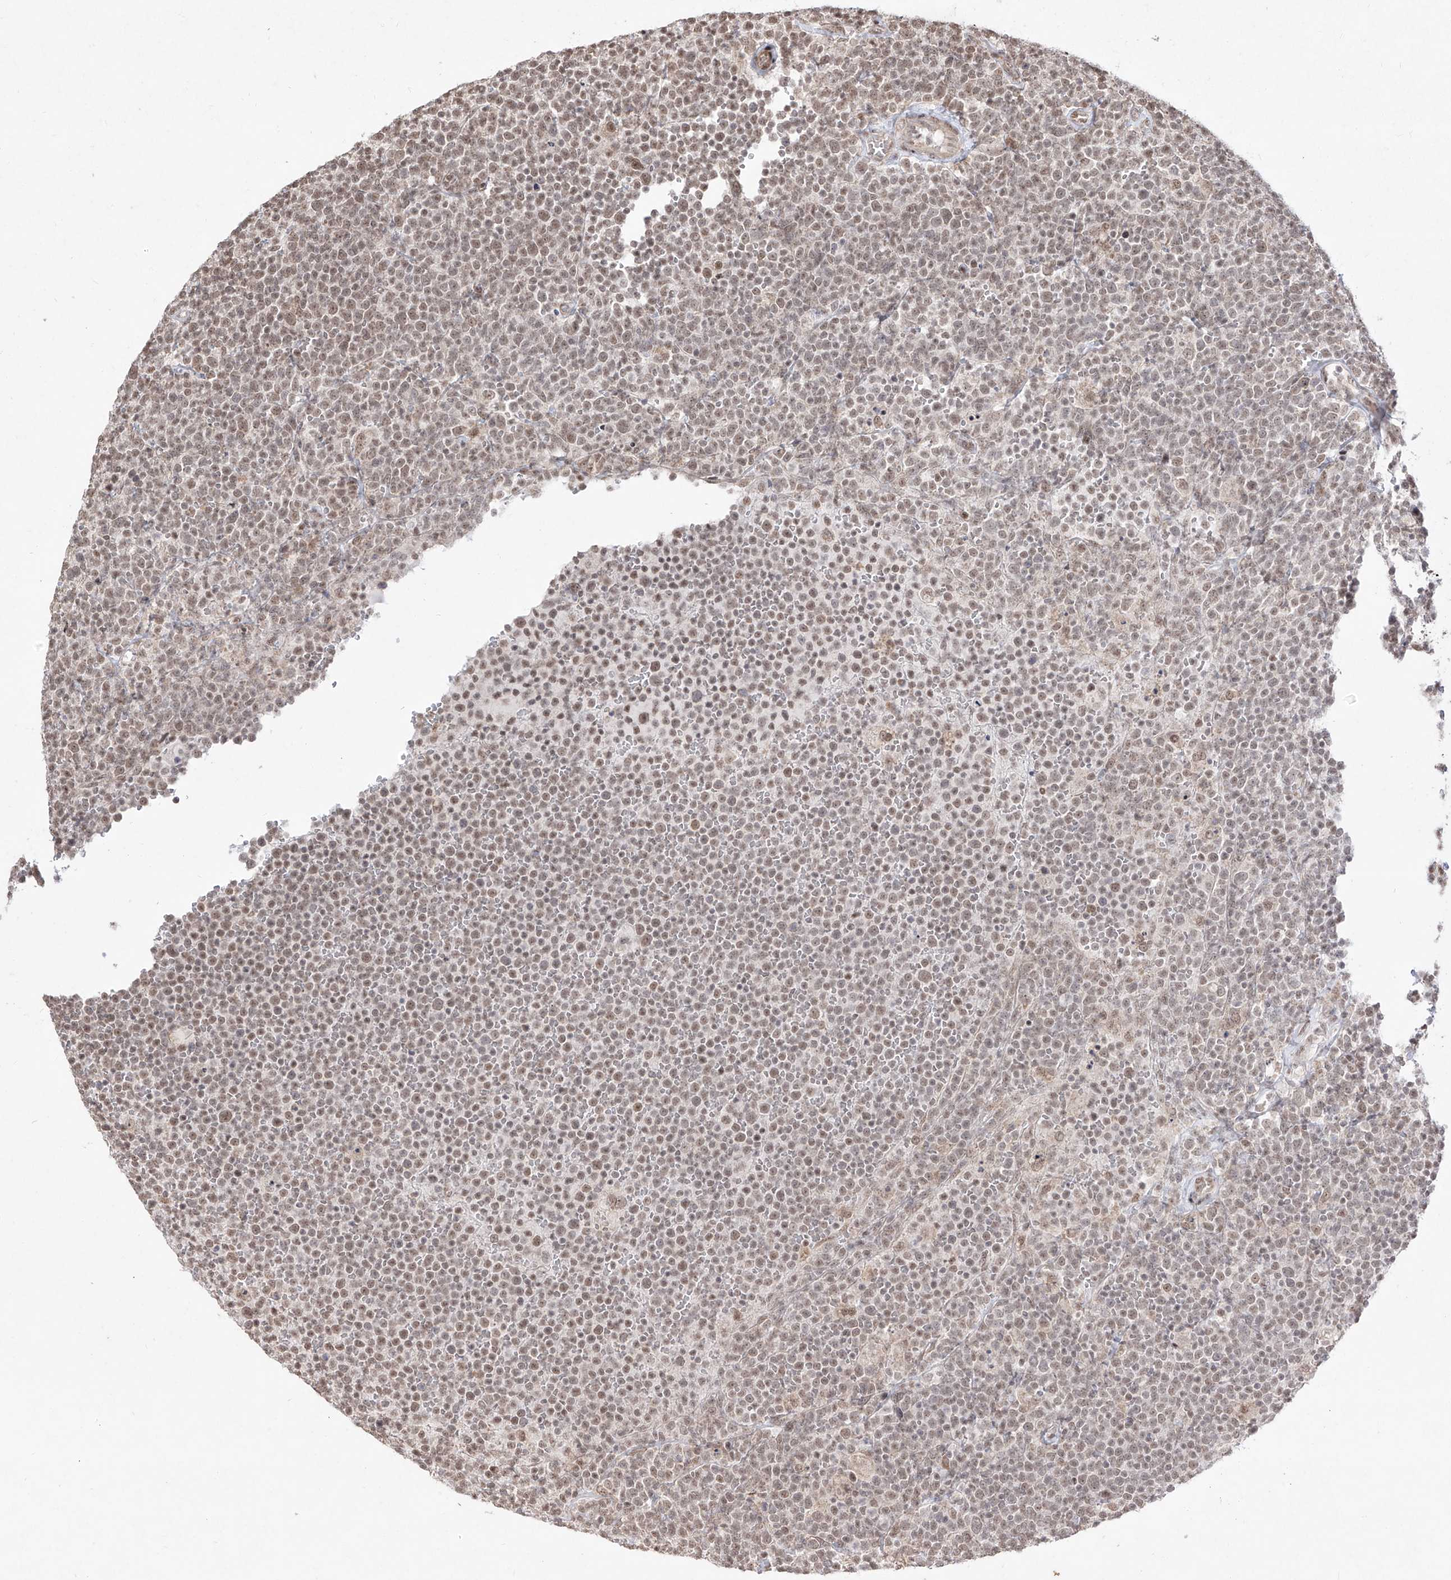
{"staining": {"intensity": "weak", "quantity": "25%-75%", "location": "nuclear"}, "tissue": "lymphoma", "cell_type": "Tumor cells", "image_type": "cancer", "snomed": [{"axis": "morphology", "description": "Malignant lymphoma, non-Hodgkin's type, High grade"}, {"axis": "topography", "description": "Lymph node"}], "caption": "Lymphoma tissue exhibits weak nuclear positivity in approximately 25%-75% of tumor cells", "gene": "SNRNP27", "patient": {"sex": "male", "age": 61}}